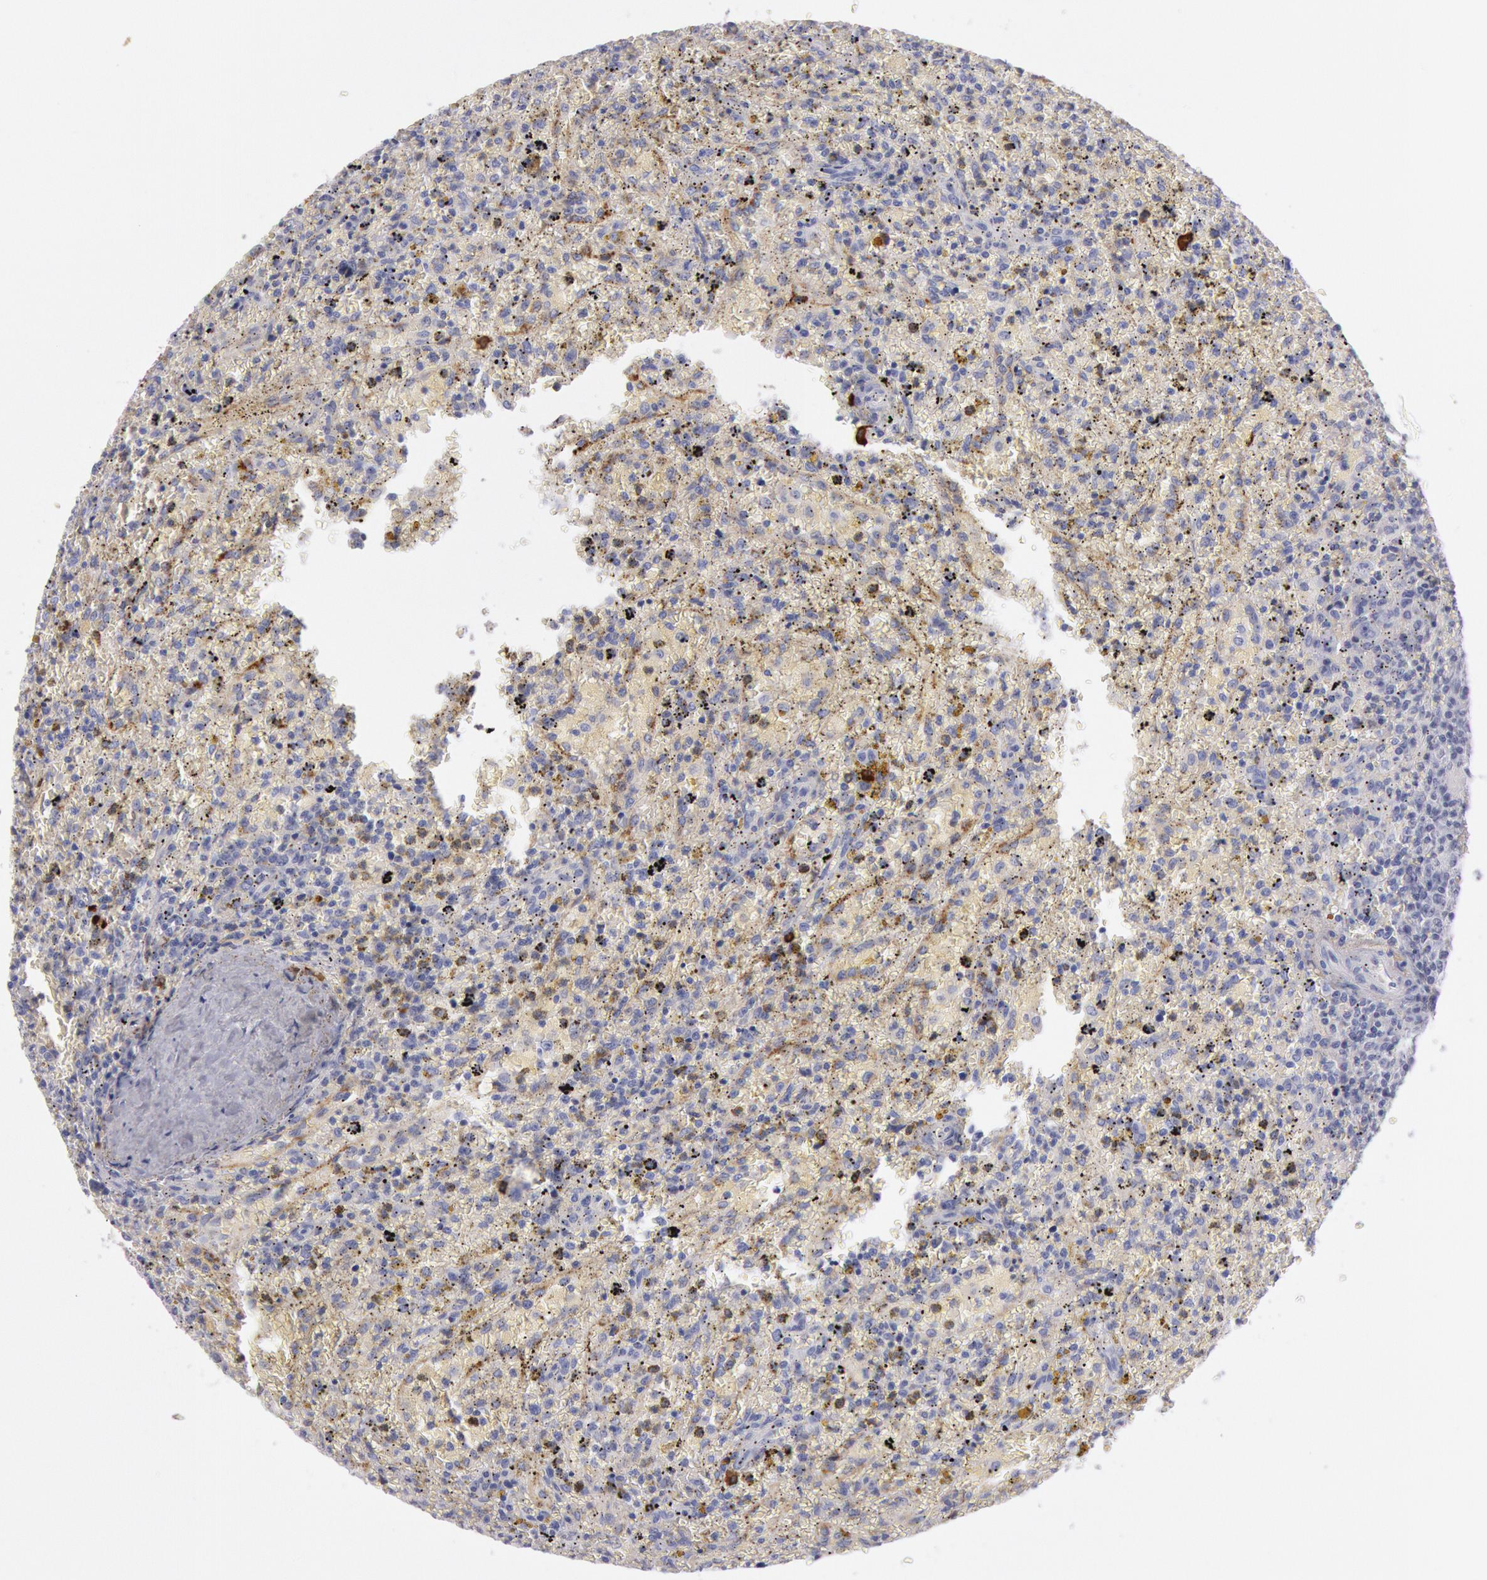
{"staining": {"intensity": "negative", "quantity": "none", "location": "none"}, "tissue": "lymphoma", "cell_type": "Tumor cells", "image_type": "cancer", "snomed": [{"axis": "morphology", "description": "Malignant lymphoma, non-Hodgkin's type, High grade"}, {"axis": "topography", "description": "Spleen"}, {"axis": "topography", "description": "Lymph node"}], "caption": "High power microscopy photomicrograph of an IHC image of lymphoma, revealing no significant expression in tumor cells. The staining was performed using DAB (3,3'-diaminobenzidine) to visualize the protein expression in brown, while the nuclei were stained in blue with hematoxylin (Magnification: 20x).", "gene": "IGHA1", "patient": {"sex": "female", "age": 70}}